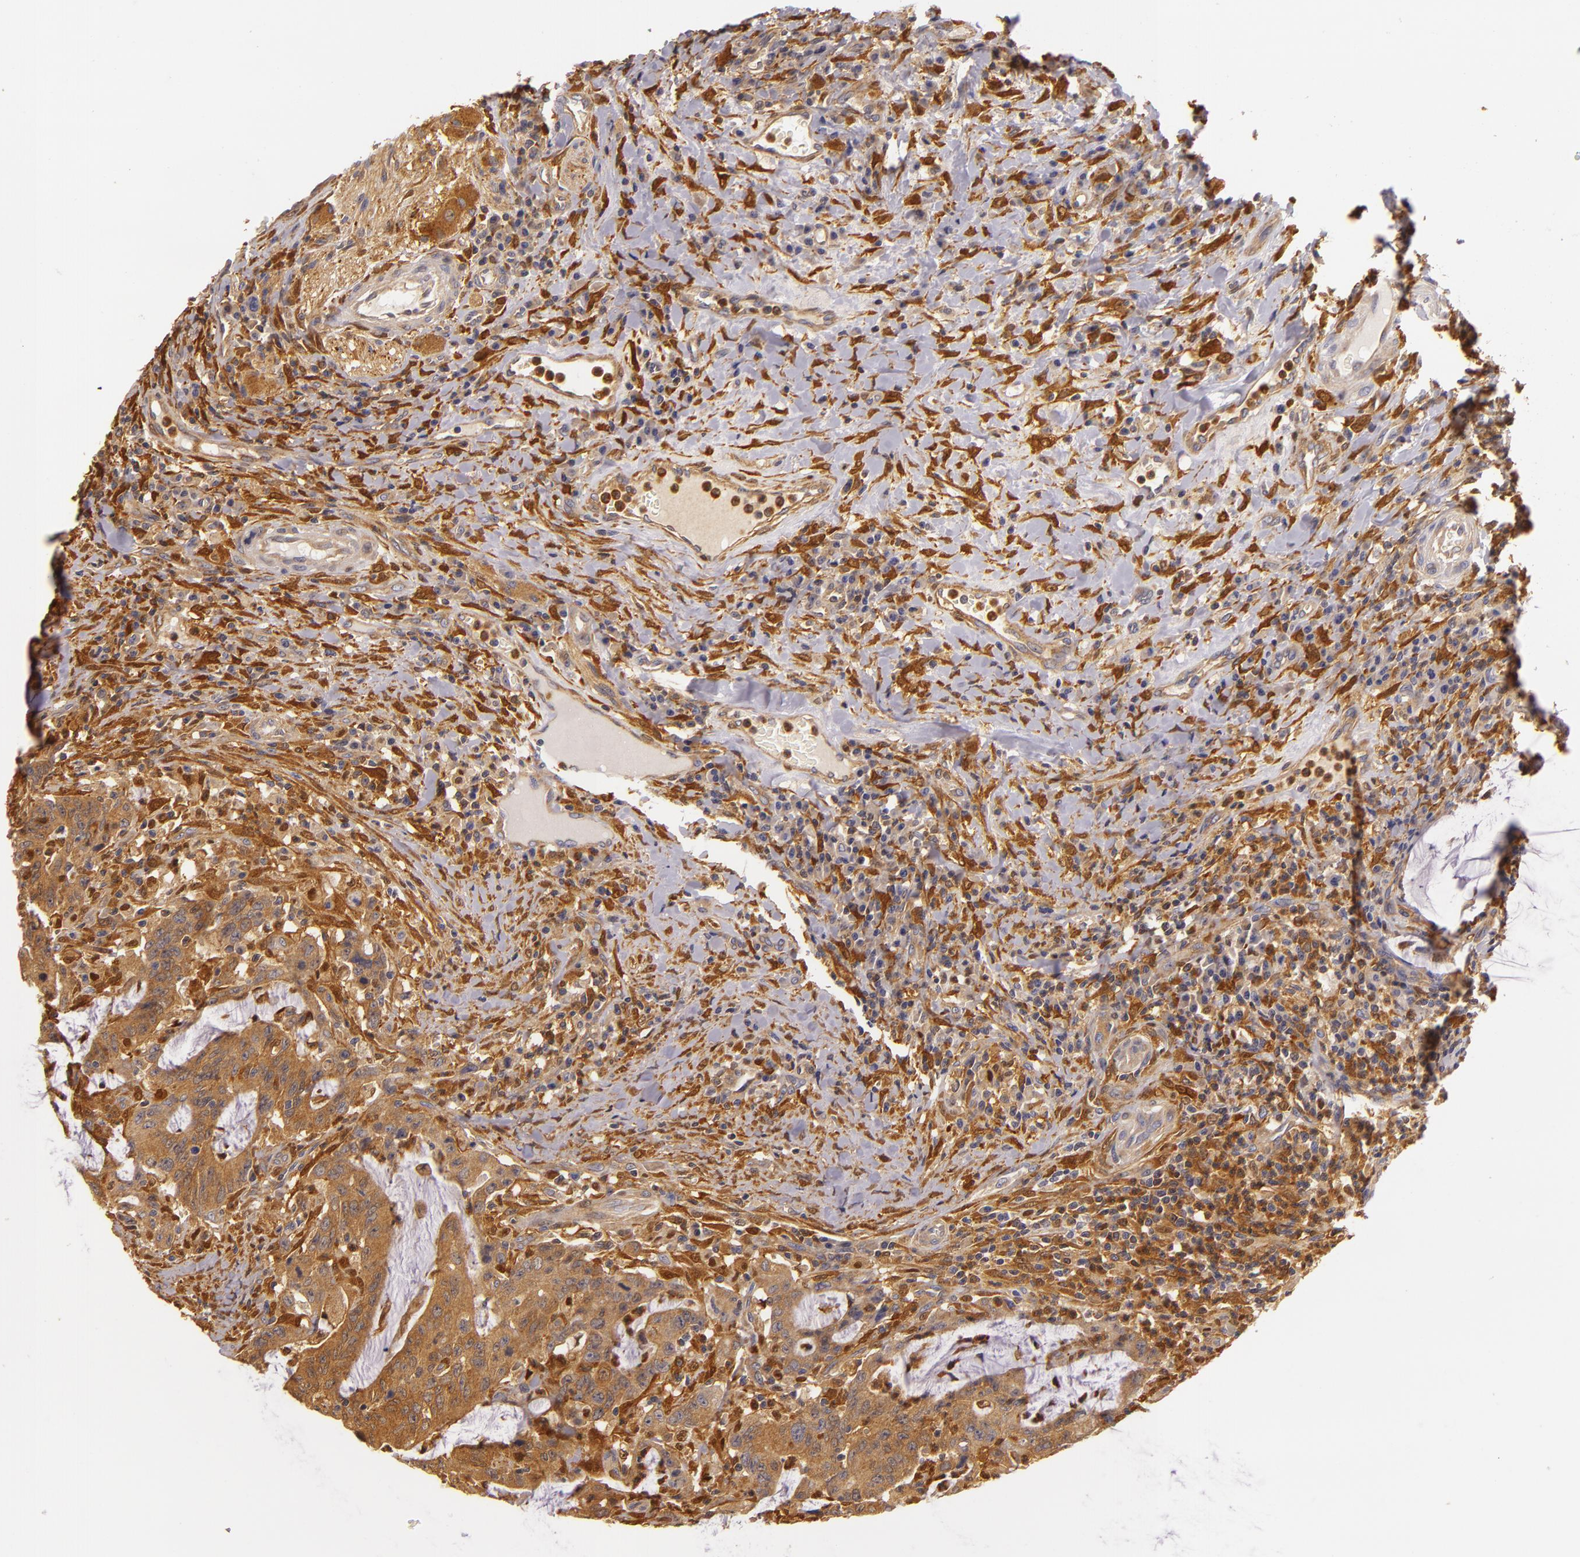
{"staining": {"intensity": "strong", "quantity": ">75%", "location": "cytoplasmic/membranous"}, "tissue": "colorectal cancer", "cell_type": "Tumor cells", "image_type": "cancer", "snomed": [{"axis": "morphology", "description": "Adenocarcinoma, NOS"}, {"axis": "topography", "description": "Colon"}], "caption": "Immunohistochemical staining of colorectal cancer (adenocarcinoma) reveals high levels of strong cytoplasmic/membranous protein staining in approximately >75% of tumor cells. The protein of interest is shown in brown color, while the nuclei are stained blue.", "gene": "TOM1", "patient": {"sex": "male", "age": 54}}